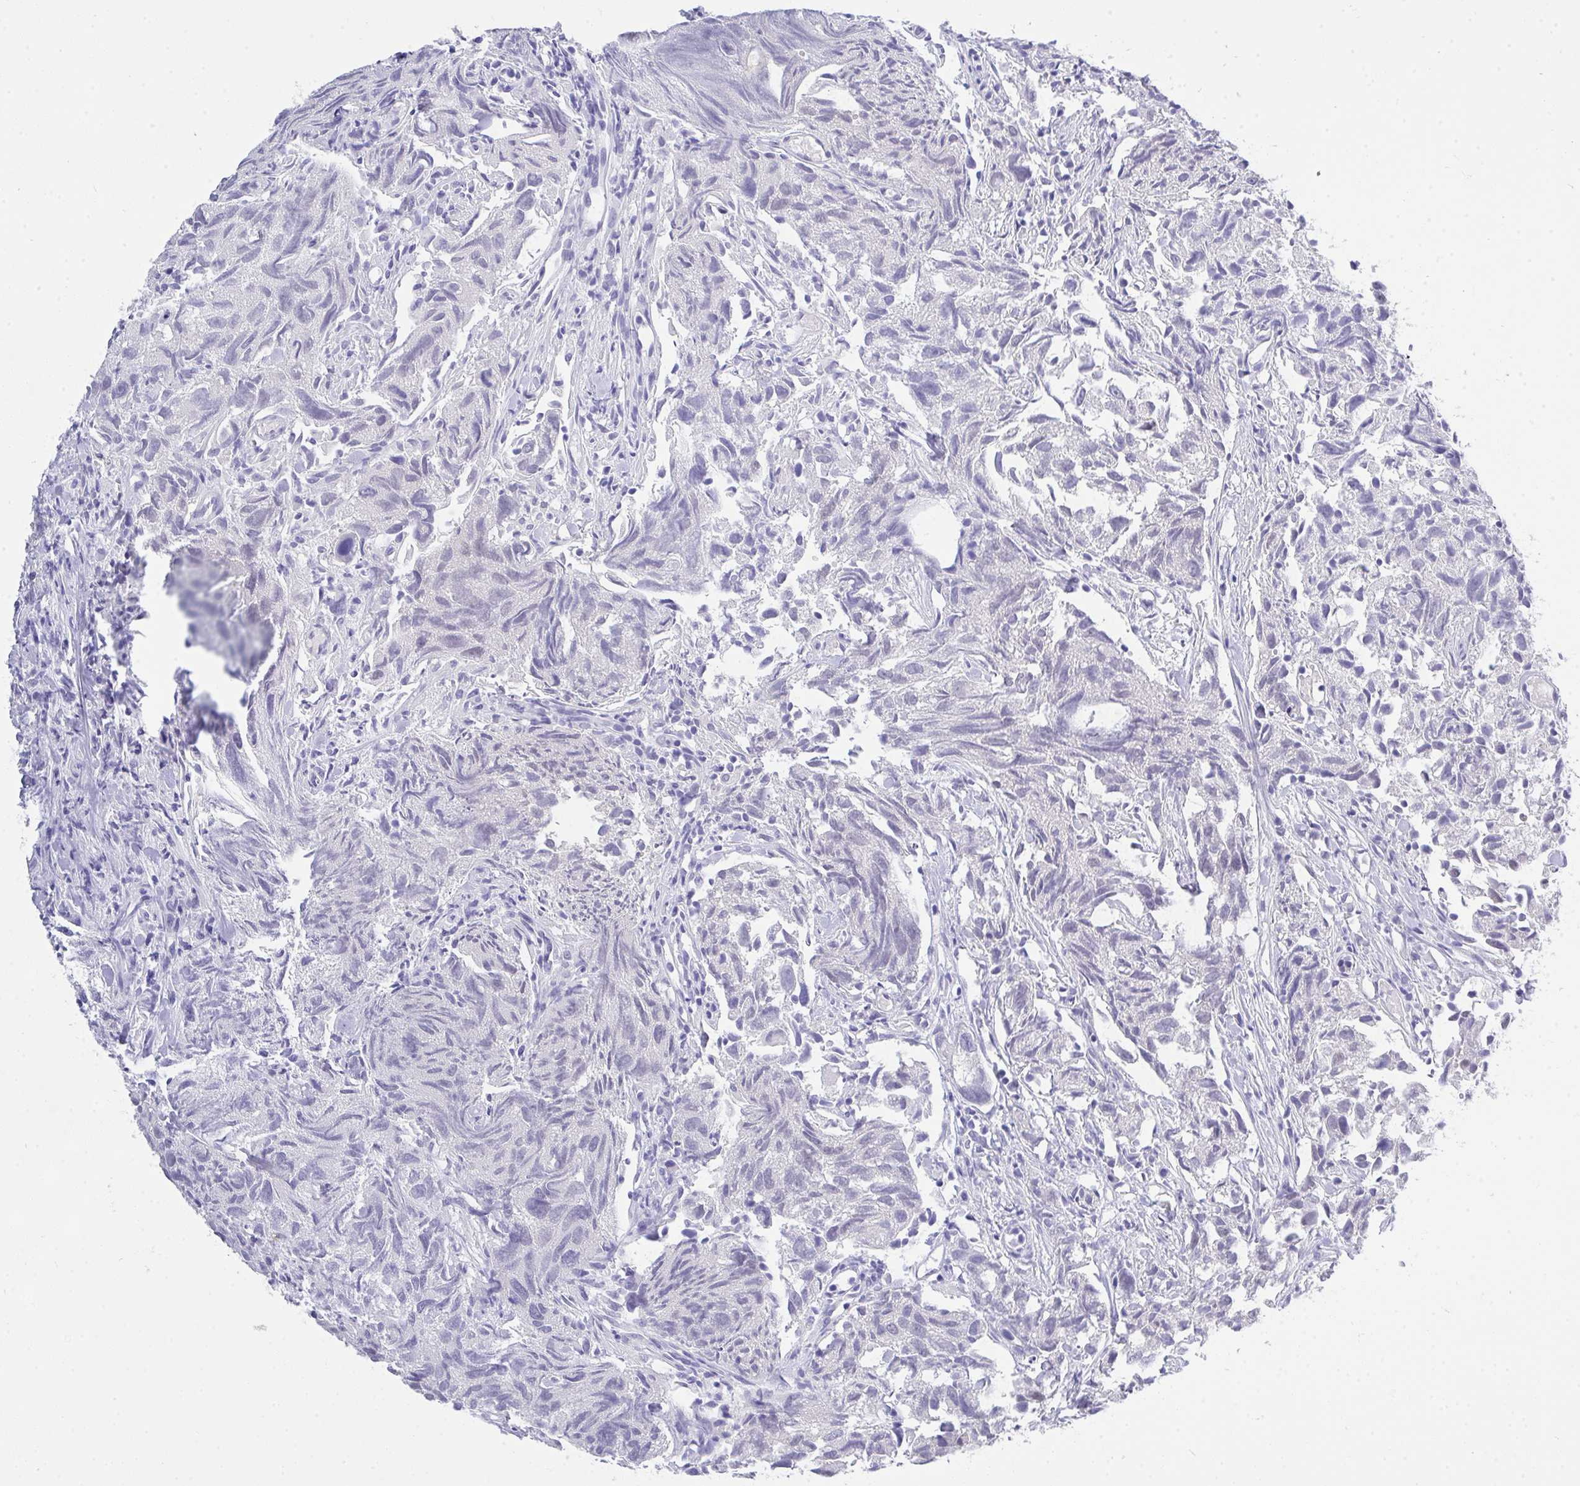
{"staining": {"intensity": "negative", "quantity": "none", "location": "none"}, "tissue": "urothelial cancer", "cell_type": "Tumor cells", "image_type": "cancer", "snomed": [{"axis": "morphology", "description": "Urothelial carcinoma, High grade"}, {"axis": "topography", "description": "Urinary bladder"}], "caption": "Tumor cells show no significant protein staining in high-grade urothelial carcinoma.", "gene": "THOP1", "patient": {"sex": "female", "age": 75}}